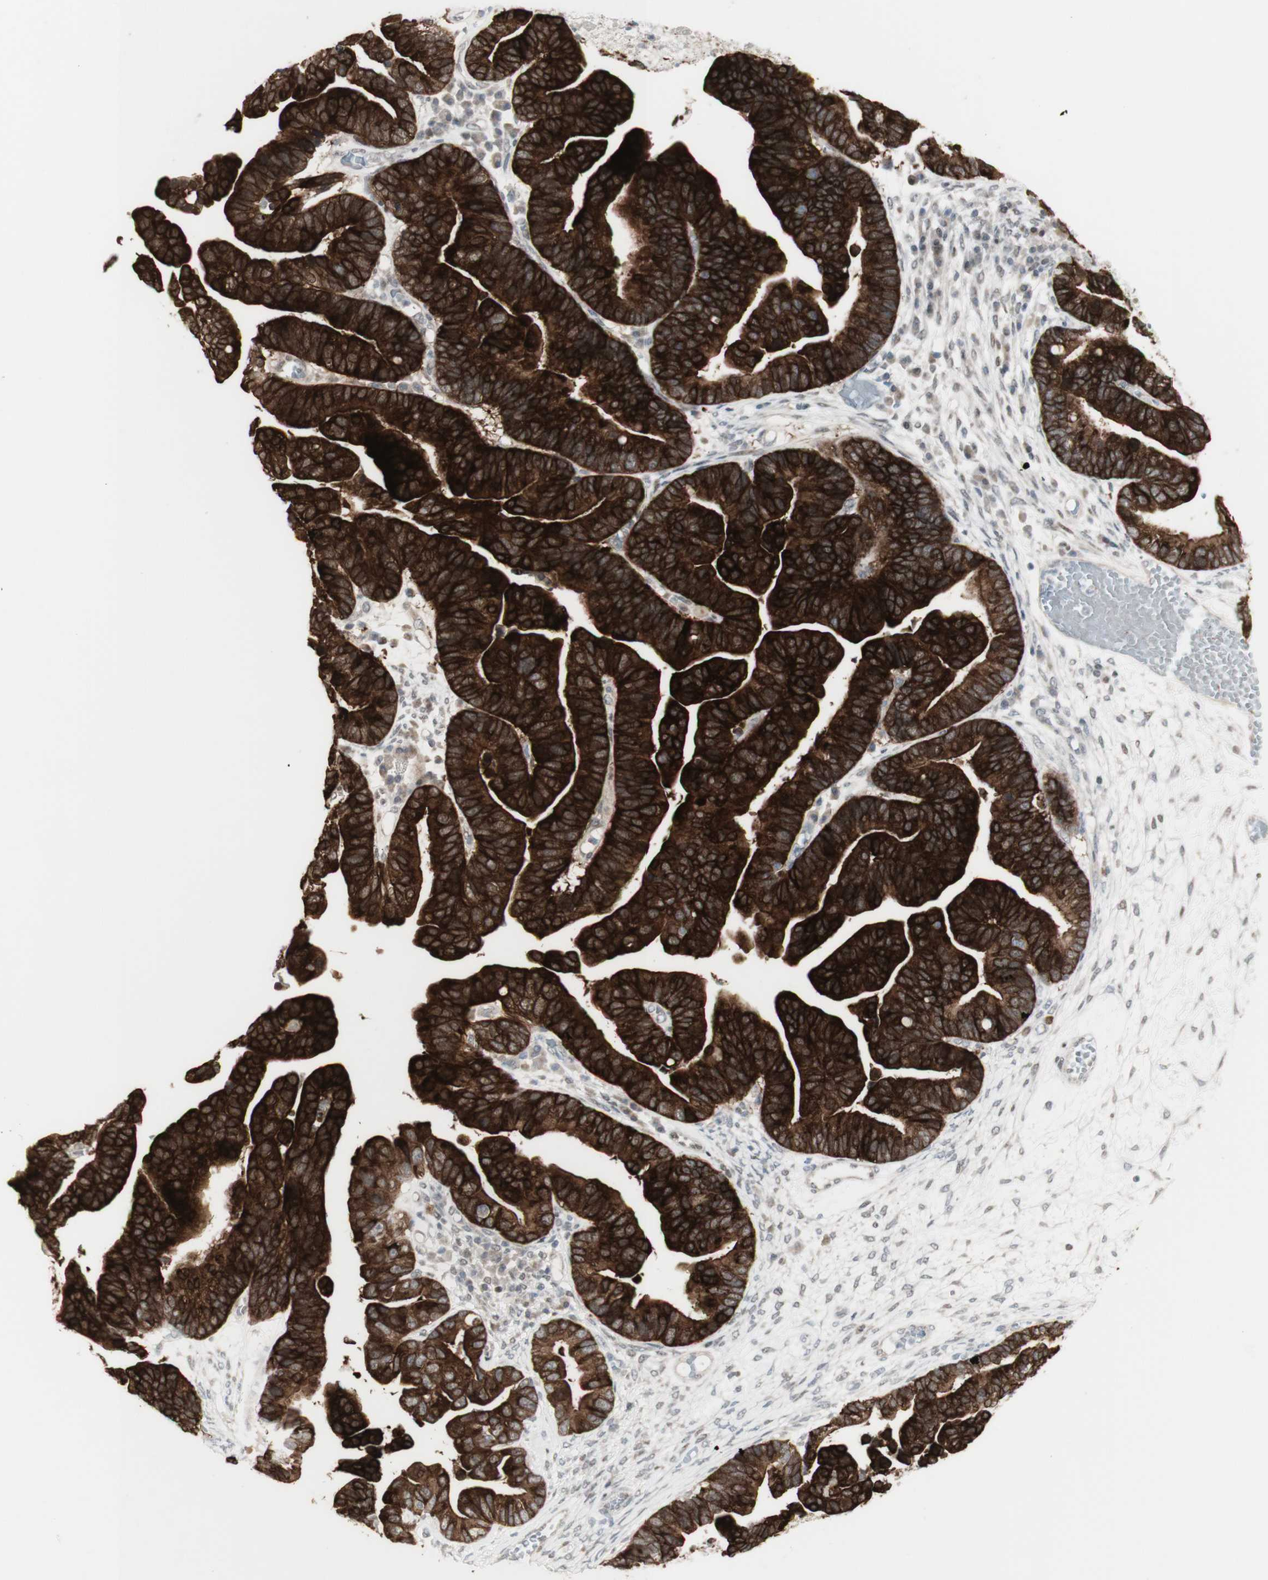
{"staining": {"intensity": "strong", "quantity": ">75%", "location": "cytoplasmic/membranous"}, "tissue": "ovarian cancer", "cell_type": "Tumor cells", "image_type": "cancer", "snomed": [{"axis": "morphology", "description": "Cystadenocarcinoma, serous, NOS"}, {"axis": "topography", "description": "Ovary"}], "caption": "Immunohistochemical staining of ovarian cancer (serous cystadenocarcinoma) shows high levels of strong cytoplasmic/membranous protein positivity in about >75% of tumor cells. Immunohistochemistry stains the protein of interest in brown and the nuclei are stained blue.", "gene": "C1orf116", "patient": {"sex": "female", "age": 56}}